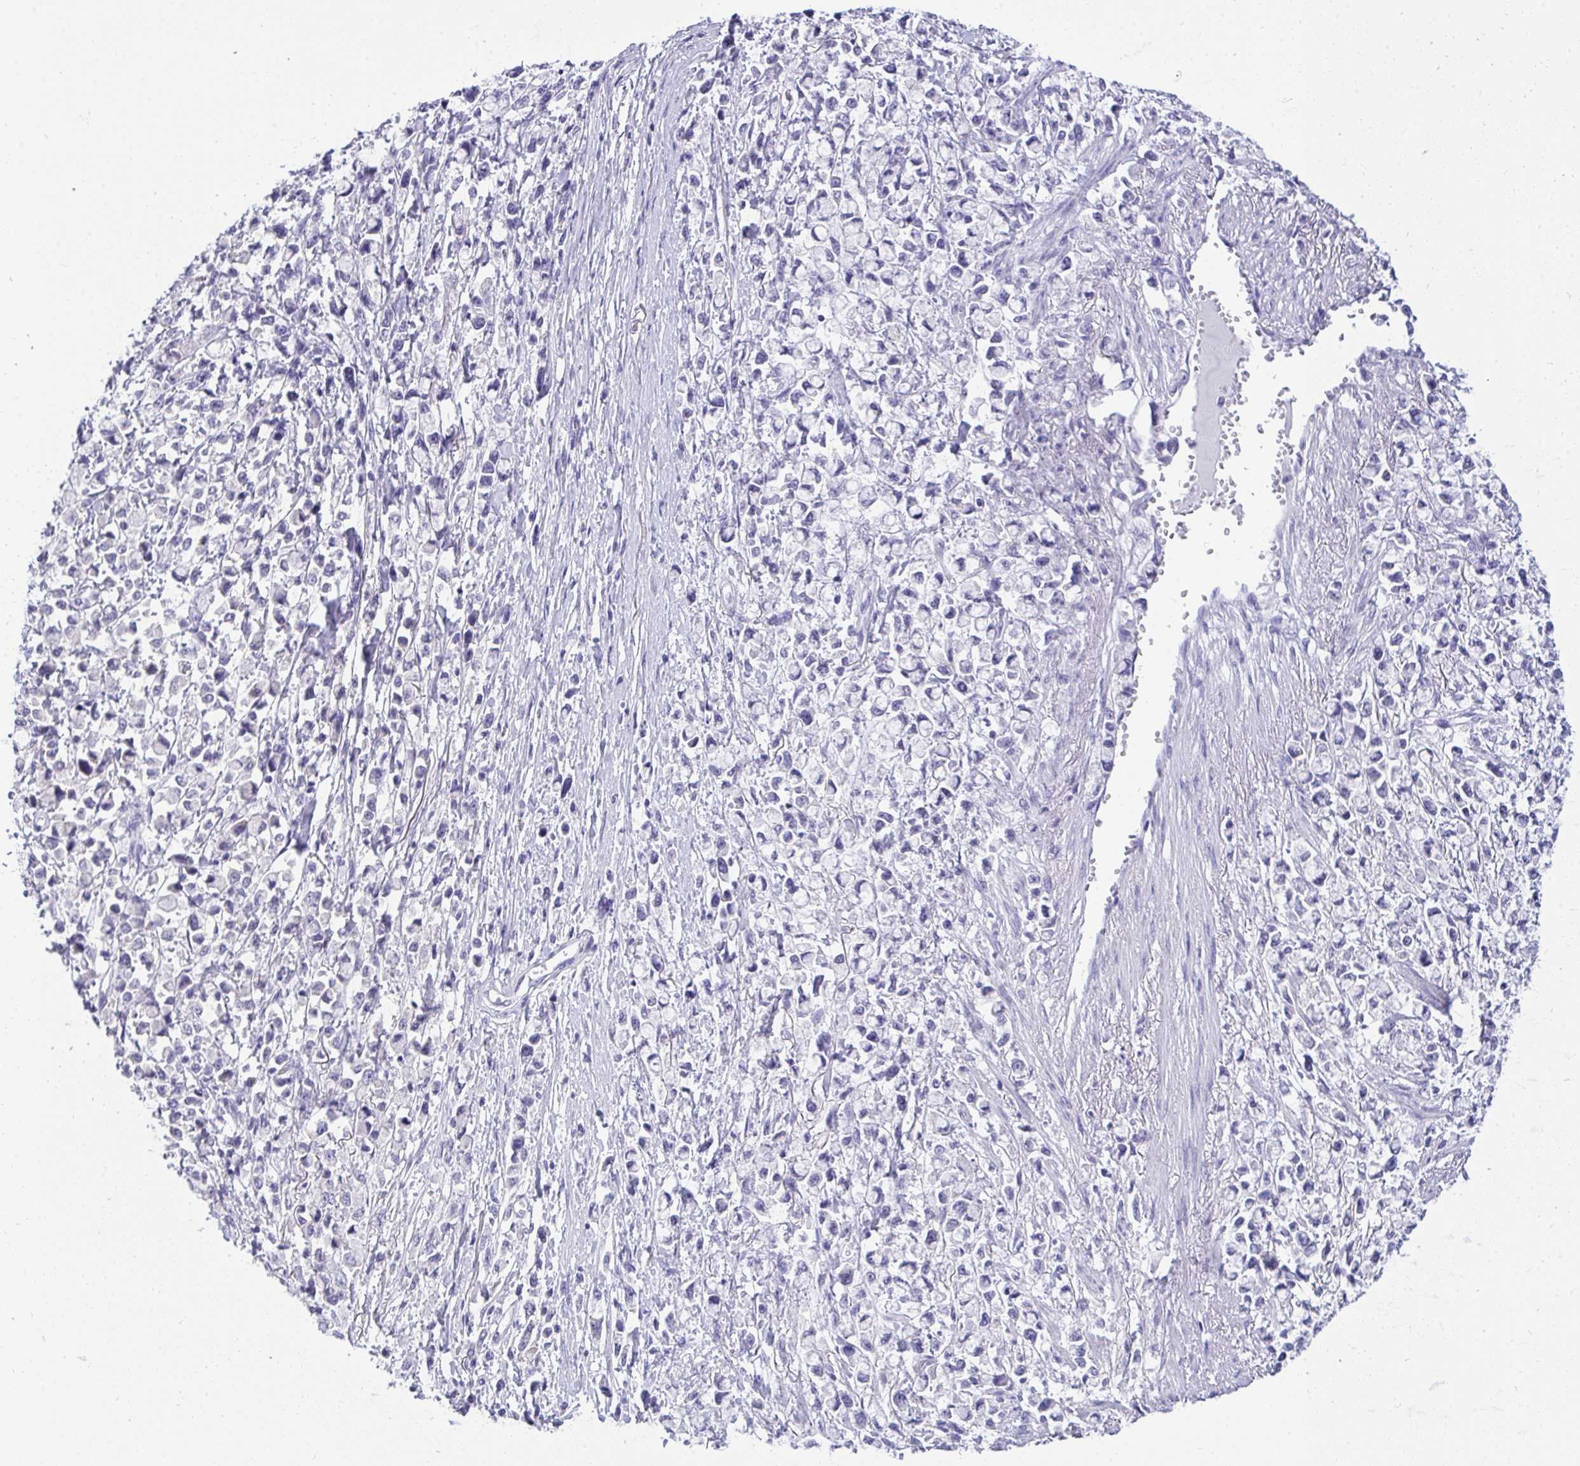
{"staining": {"intensity": "negative", "quantity": "none", "location": "none"}, "tissue": "stomach cancer", "cell_type": "Tumor cells", "image_type": "cancer", "snomed": [{"axis": "morphology", "description": "Adenocarcinoma, NOS"}, {"axis": "topography", "description": "Stomach"}], "caption": "Stomach cancer (adenocarcinoma) was stained to show a protein in brown. There is no significant positivity in tumor cells.", "gene": "VGLL3", "patient": {"sex": "female", "age": 81}}